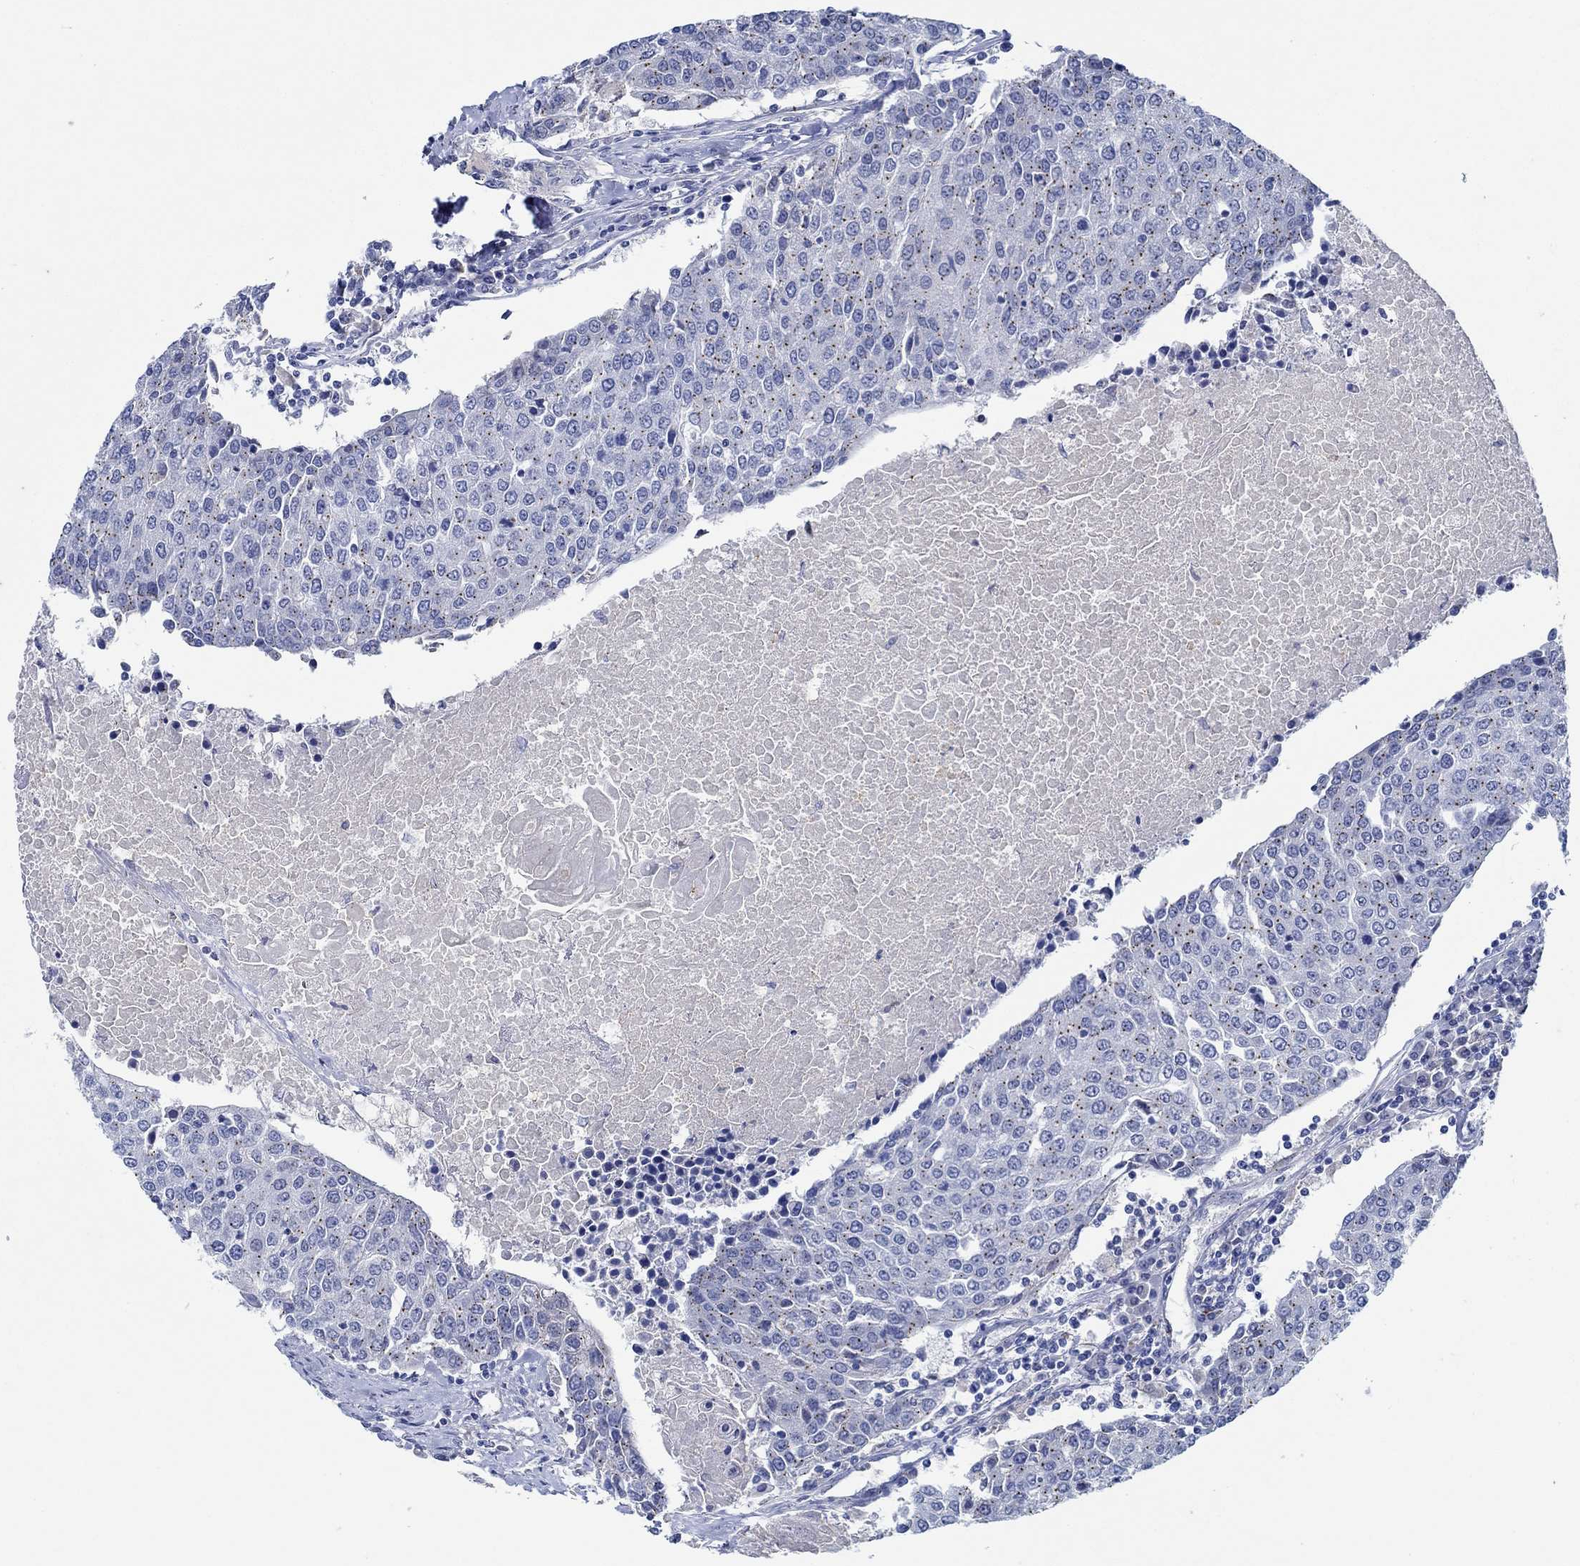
{"staining": {"intensity": "negative", "quantity": "none", "location": "none"}, "tissue": "urothelial cancer", "cell_type": "Tumor cells", "image_type": "cancer", "snomed": [{"axis": "morphology", "description": "Urothelial carcinoma, High grade"}, {"axis": "topography", "description": "Urinary bladder"}], "caption": "Urothelial cancer was stained to show a protein in brown. There is no significant staining in tumor cells.", "gene": "CPM", "patient": {"sex": "female", "age": 85}}